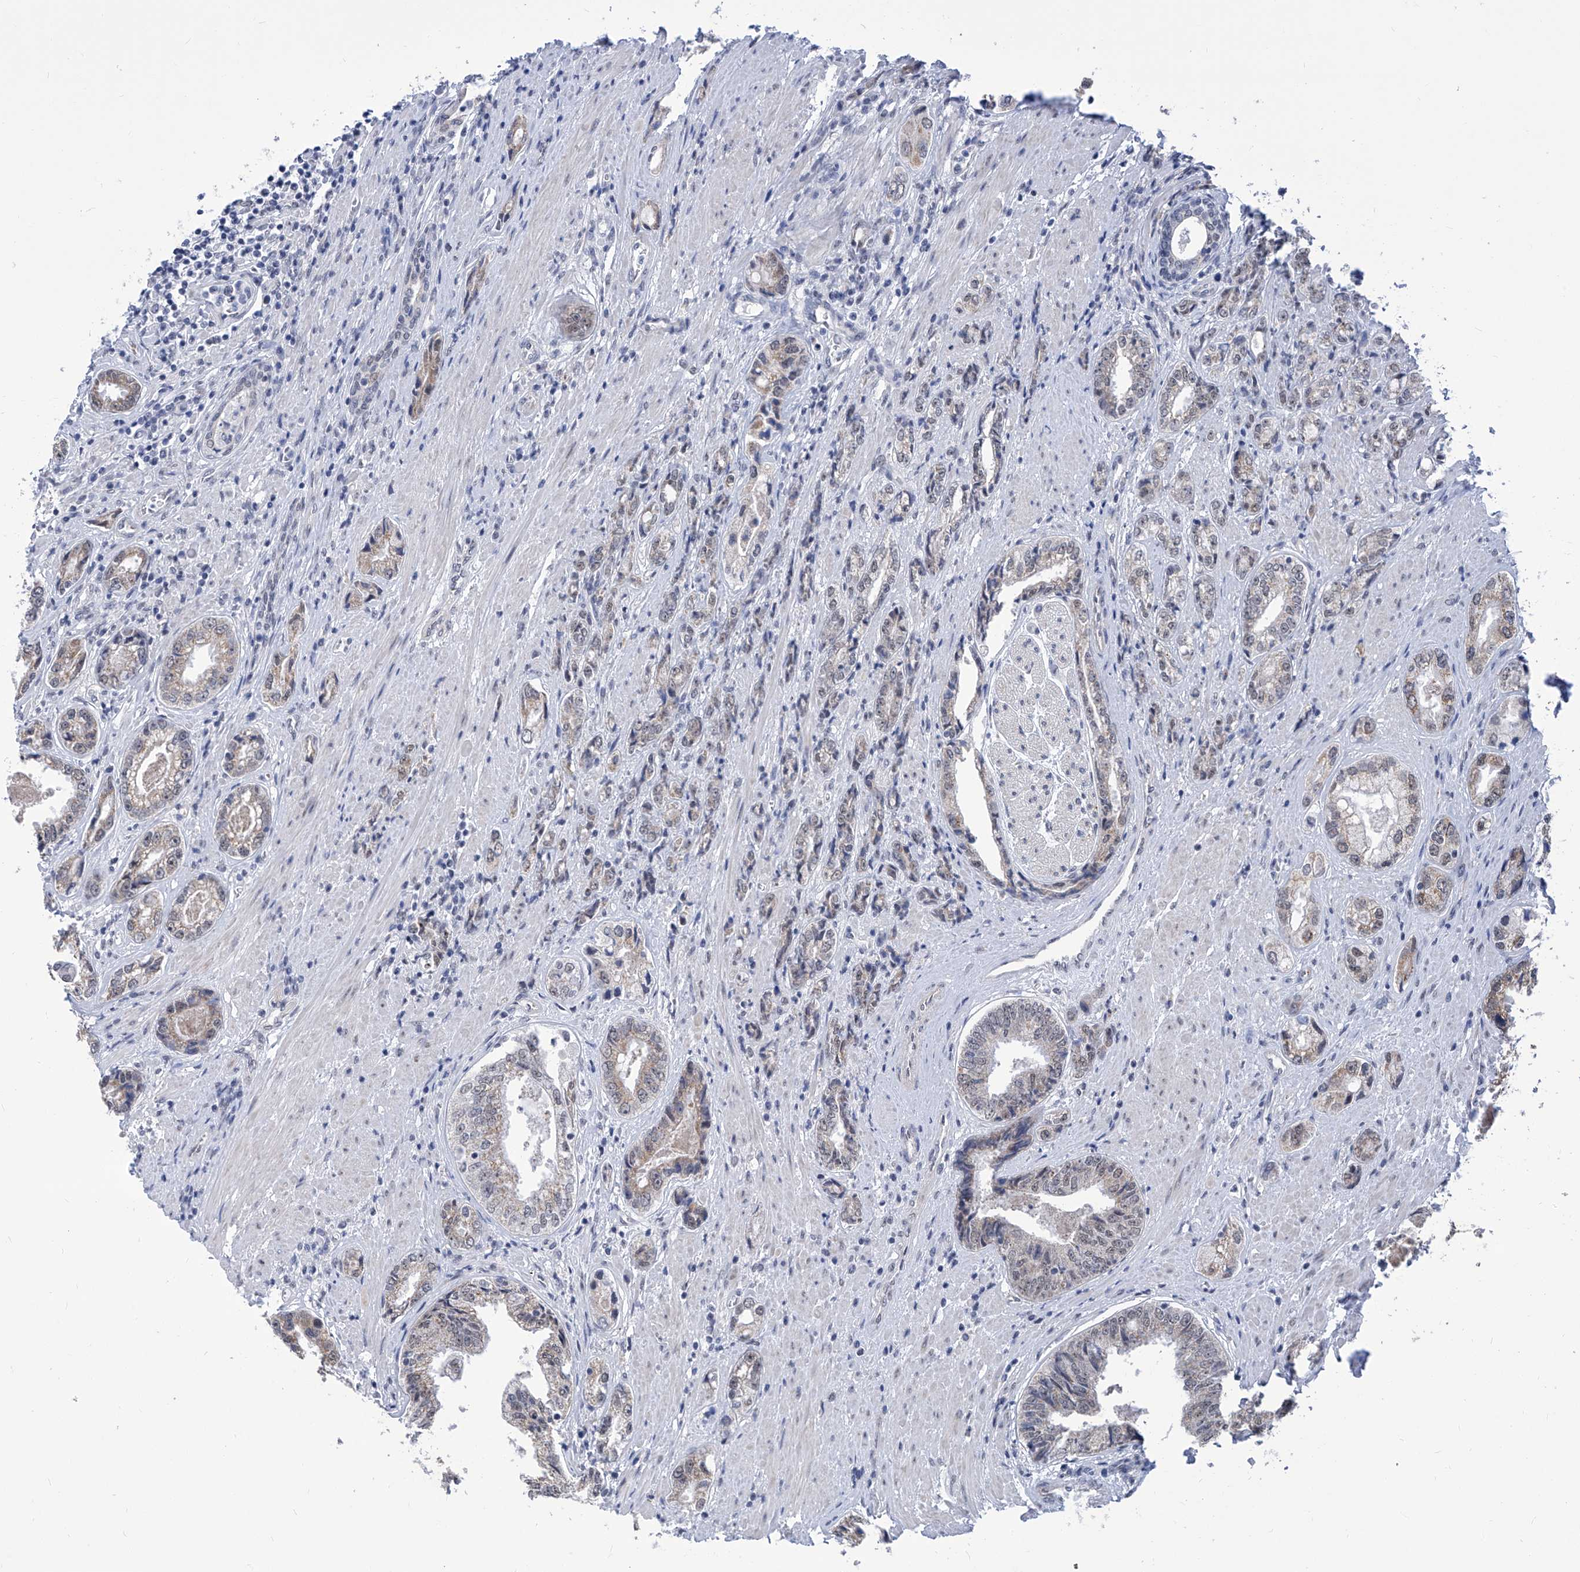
{"staining": {"intensity": "negative", "quantity": "none", "location": "none"}, "tissue": "prostate cancer", "cell_type": "Tumor cells", "image_type": "cancer", "snomed": [{"axis": "morphology", "description": "Adenocarcinoma, High grade"}, {"axis": "topography", "description": "Prostate"}], "caption": "Tumor cells are negative for protein expression in human high-grade adenocarcinoma (prostate). (DAB immunohistochemistry (IHC) visualized using brightfield microscopy, high magnification).", "gene": "SART1", "patient": {"sex": "male", "age": 61}}